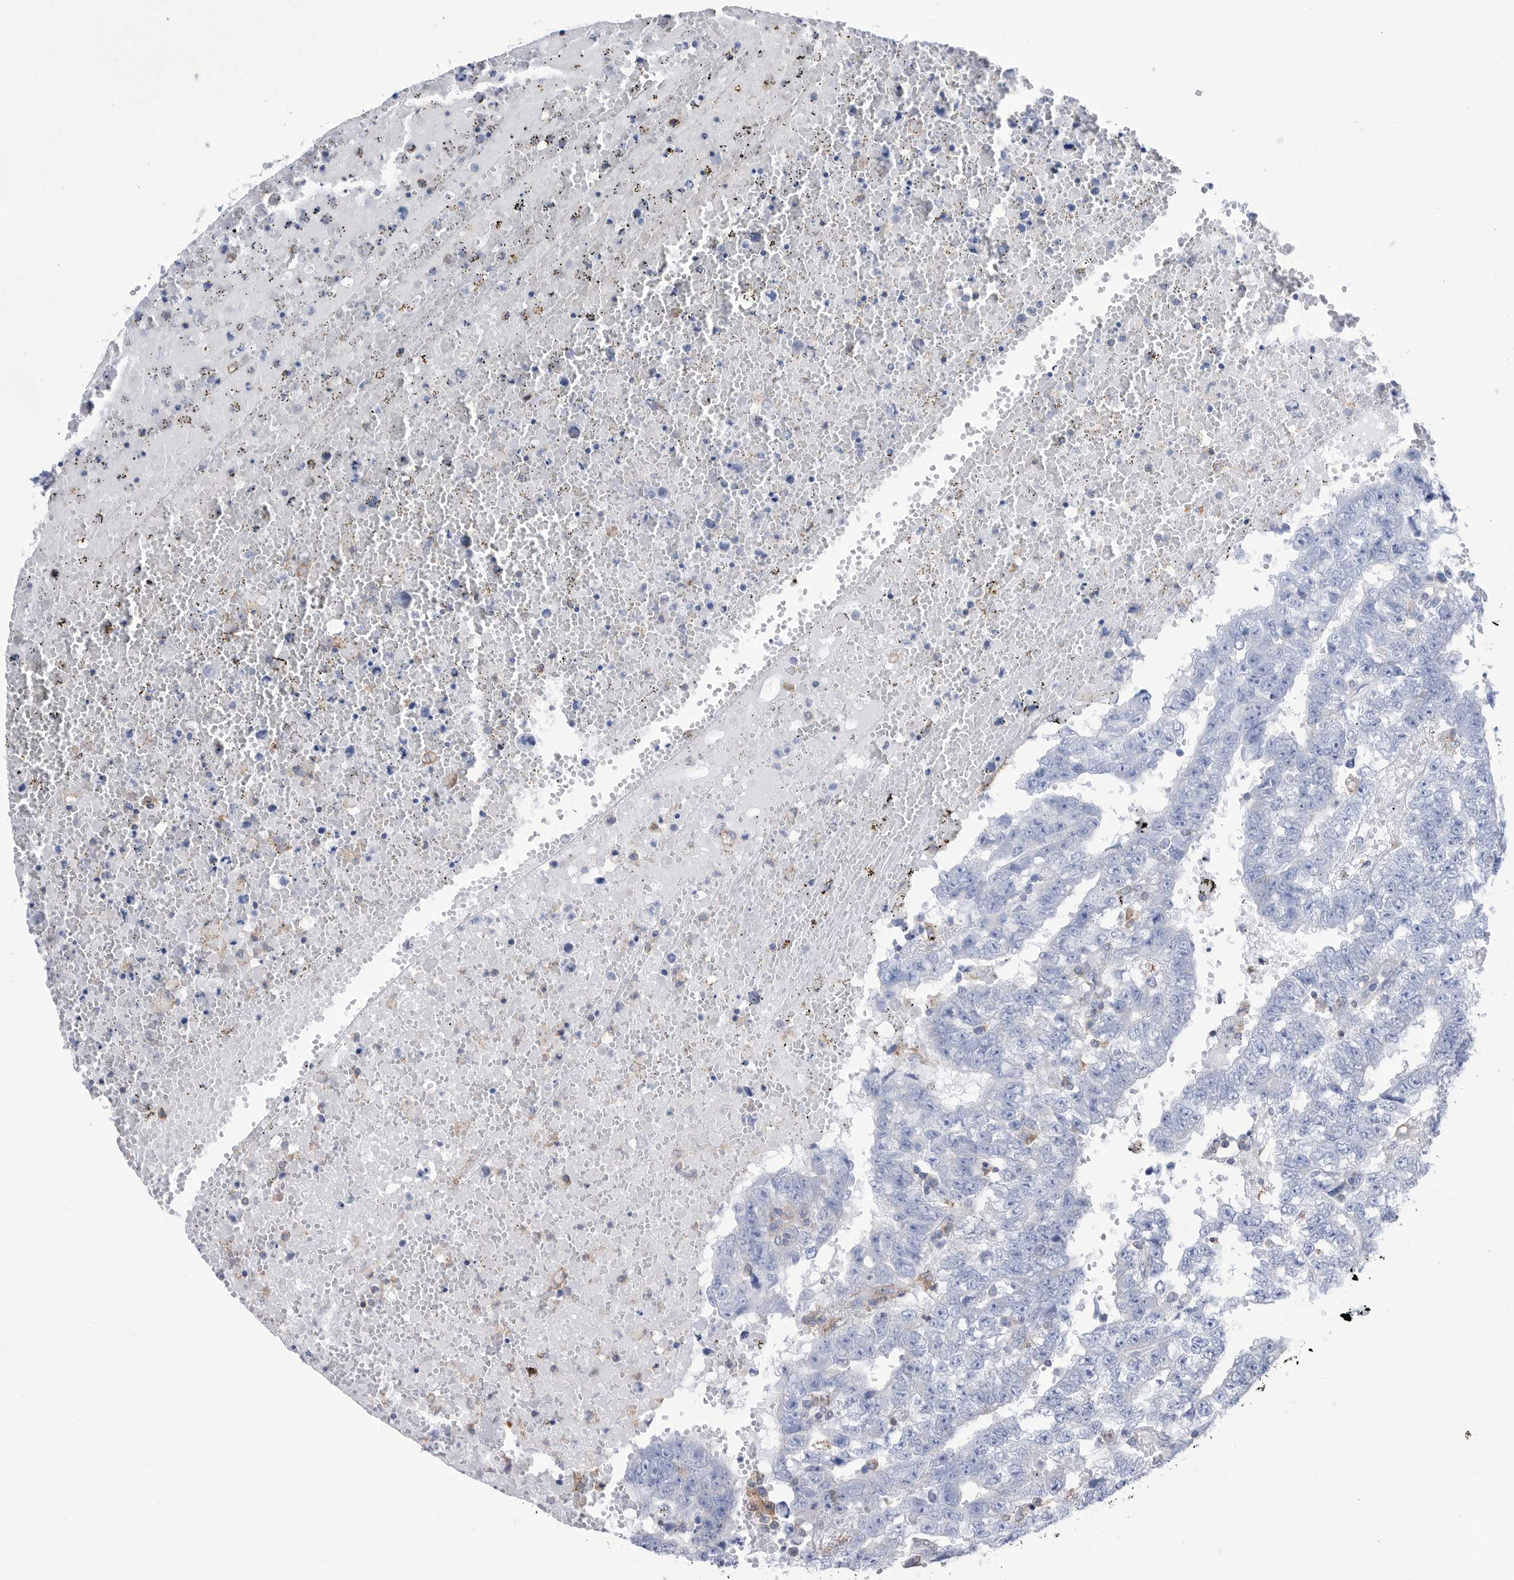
{"staining": {"intensity": "negative", "quantity": "none", "location": "none"}, "tissue": "testis cancer", "cell_type": "Tumor cells", "image_type": "cancer", "snomed": [{"axis": "morphology", "description": "Carcinoma, Embryonal, NOS"}, {"axis": "topography", "description": "Testis"}], "caption": "Embryonal carcinoma (testis) was stained to show a protein in brown. There is no significant staining in tumor cells. (Stains: DAB (3,3'-diaminobenzidine) immunohistochemistry (IHC) with hematoxylin counter stain, Microscopy: brightfield microscopy at high magnification).", "gene": "SMG7", "patient": {"sex": "male", "age": 25}}